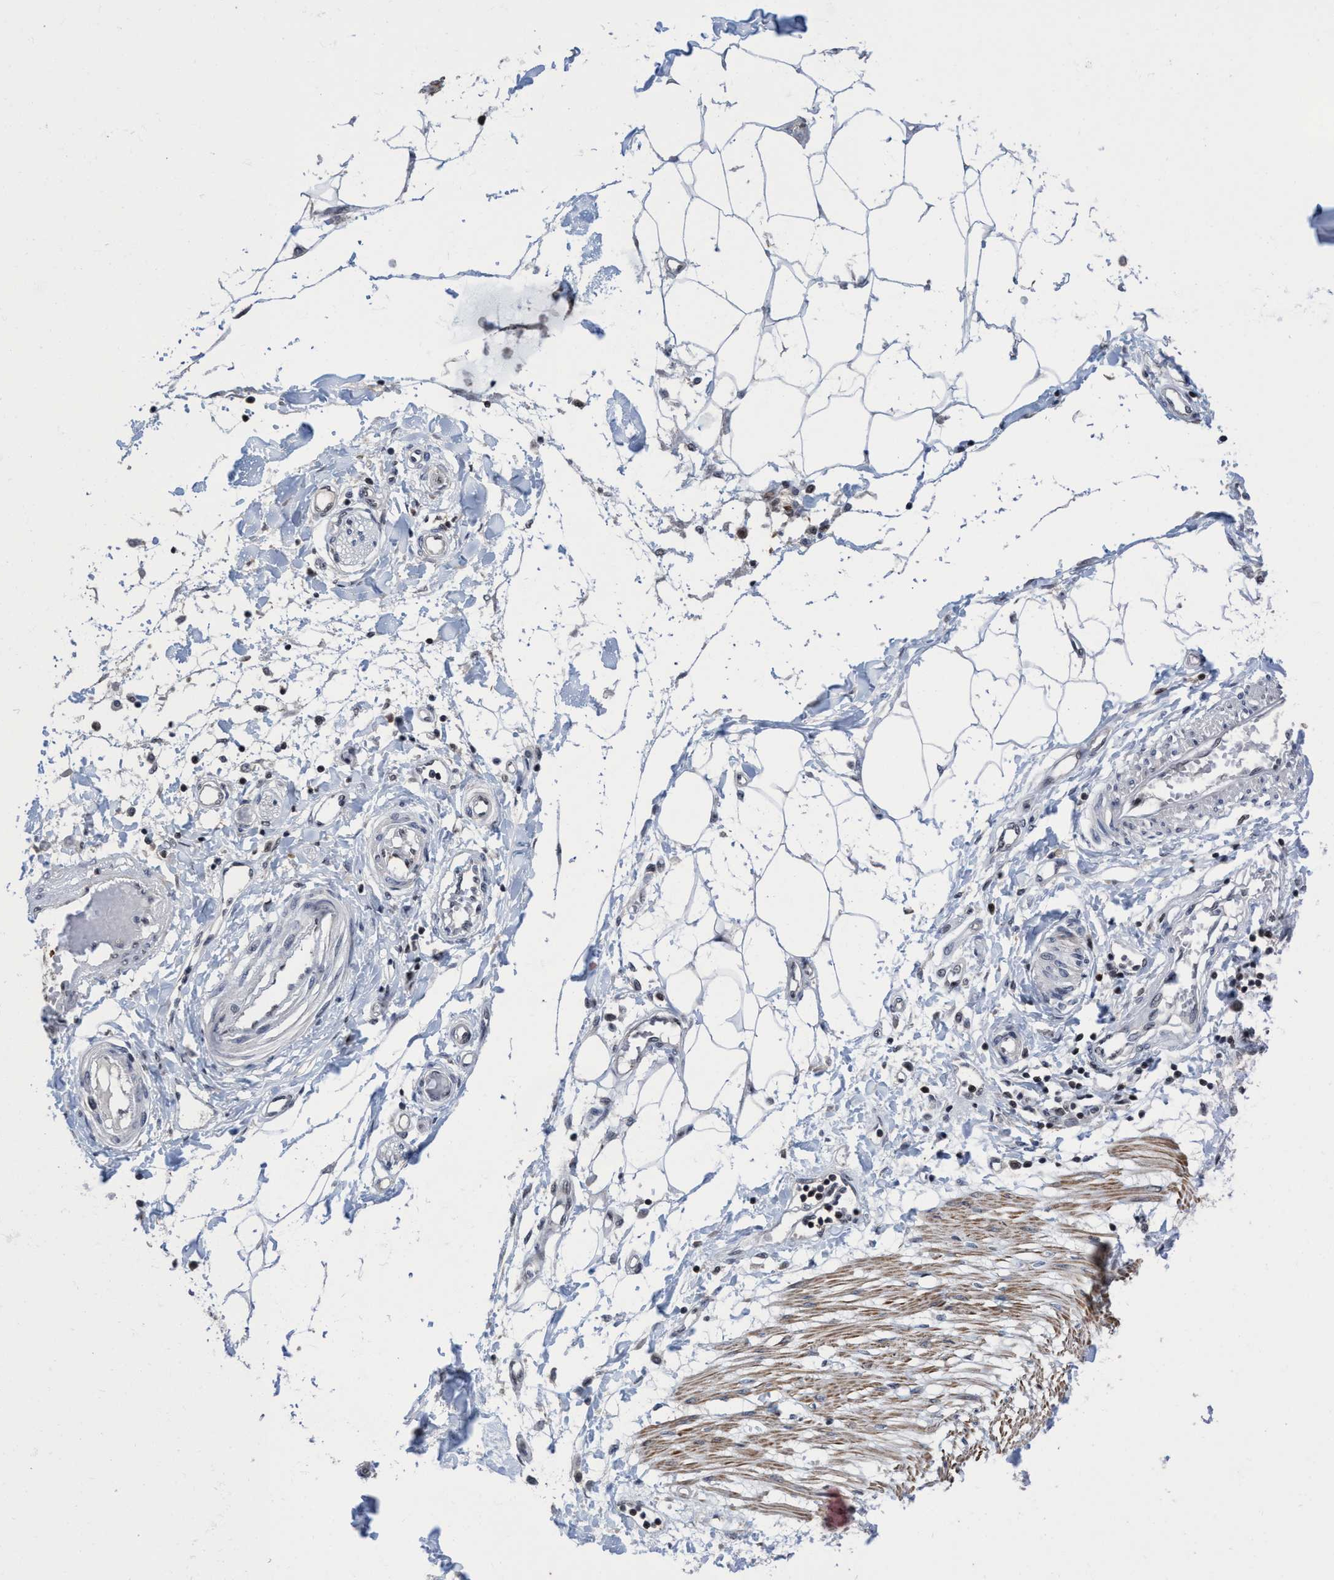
{"staining": {"intensity": "negative", "quantity": "none", "location": "none"}, "tissue": "adipose tissue", "cell_type": "Adipocytes", "image_type": "normal", "snomed": [{"axis": "morphology", "description": "Normal tissue, NOS"}, {"axis": "morphology", "description": "Adenocarcinoma, NOS"}, {"axis": "topography", "description": "Colon"}, {"axis": "topography", "description": "Peripheral nerve tissue"}], "caption": "The immunohistochemistry histopathology image has no significant positivity in adipocytes of adipose tissue. (Stains: DAB immunohistochemistry (IHC) with hematoxylin counter stain, Microscopy: brightfield microscopy at high magnification).", "gene": "C9orf78", "patient": {"sex": "male", "age": 14}}